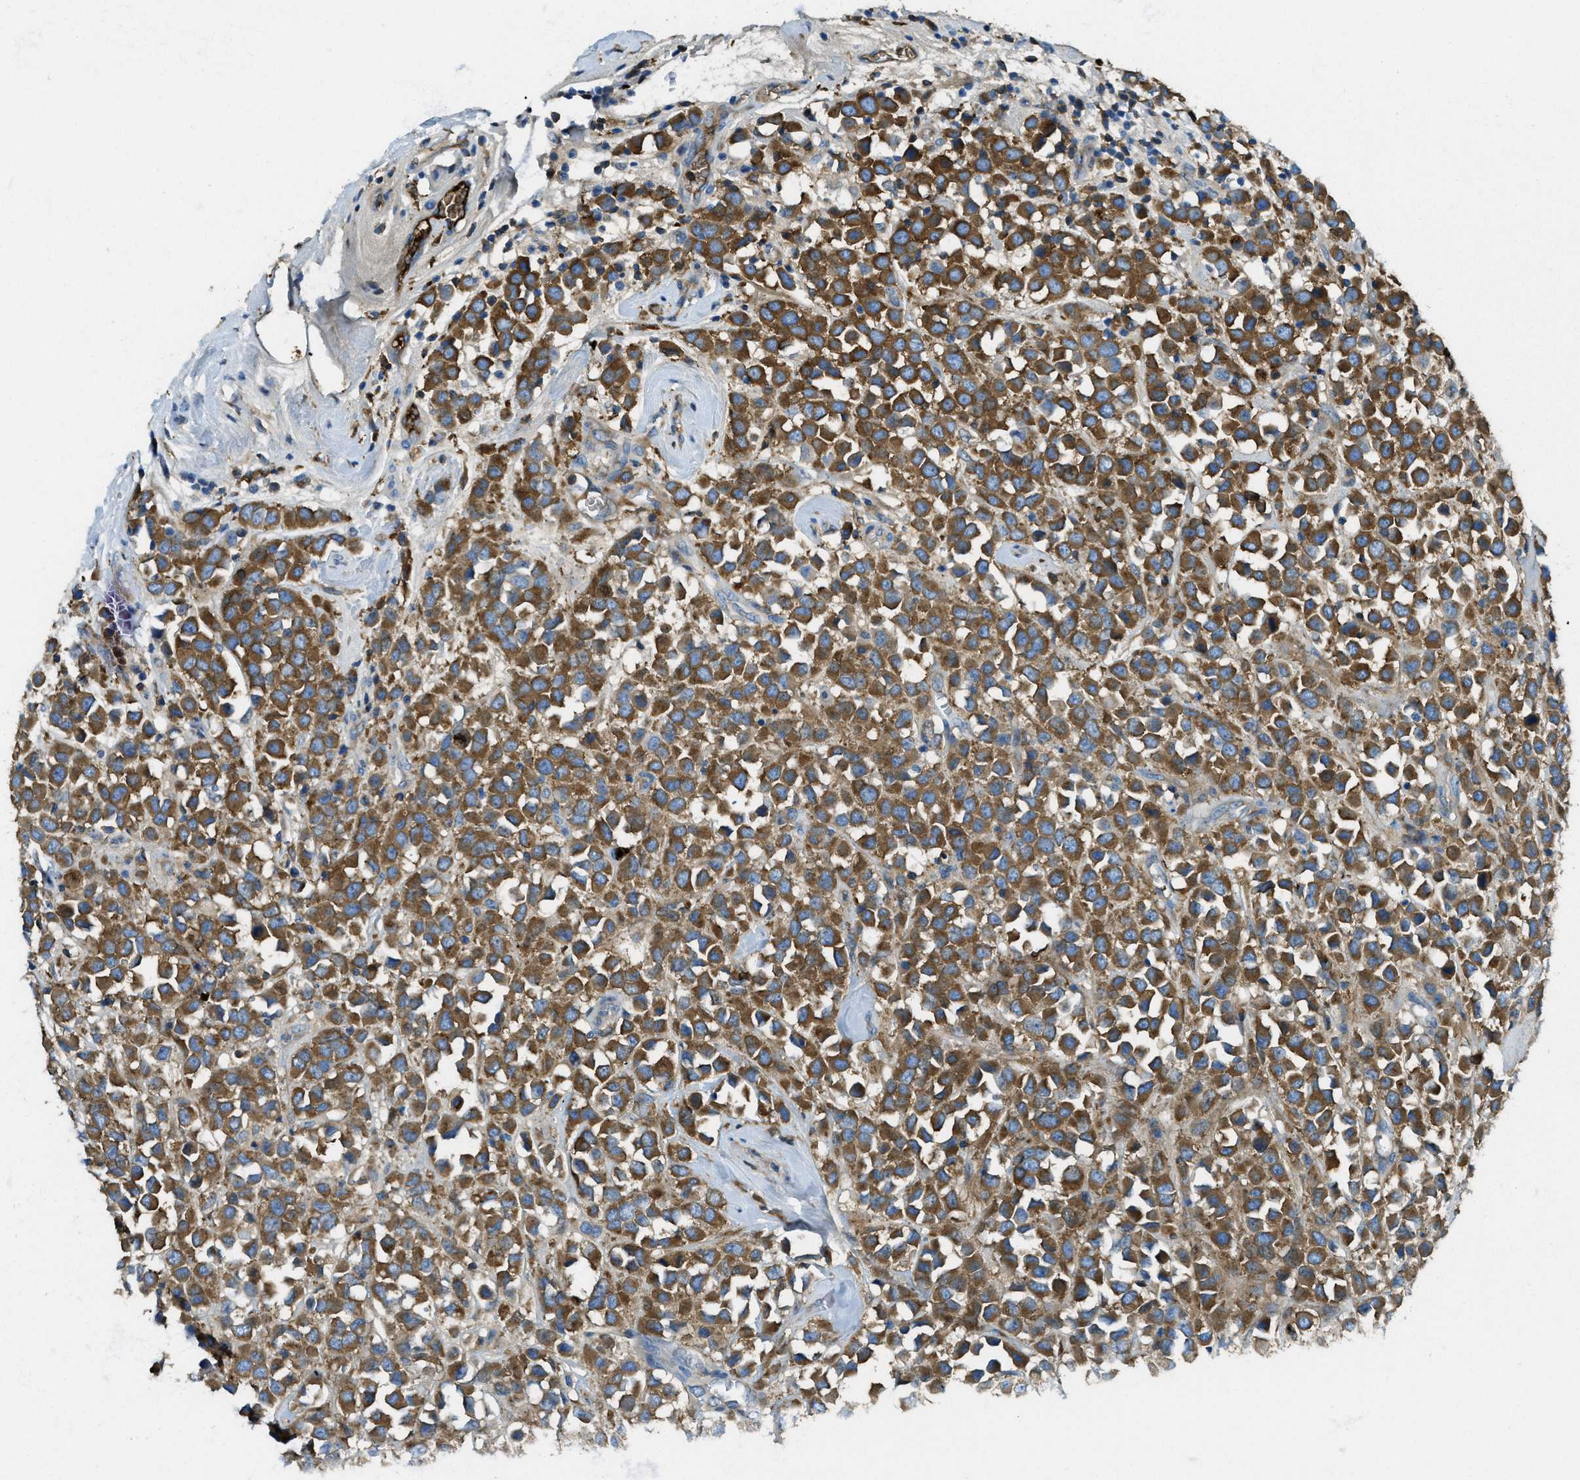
{"staining": {"intensity": "strong", "quantity": ">75%", "location": "cytoplasmic/membranous"}, "tissue": "breast cancer", "cell_type": "Tumor cells", "image_type": "cancer", "snomed": [{"axis": "morphology", "description": "Duct carcinoma"}, {"axis": "topography", "description": "Breast"}], "caption": "IHC histopathology image of neoplastic tissue: breast cancer stained using immunohistochemistry reveals high levels of strong protein expression localized specifically in the cytoplasmic/membranous of tumor cells, appearing as a cytoplasmic/membranous brown color.", "gene": "TRIM59", "patient": {"sex": "female", "age": 61}}